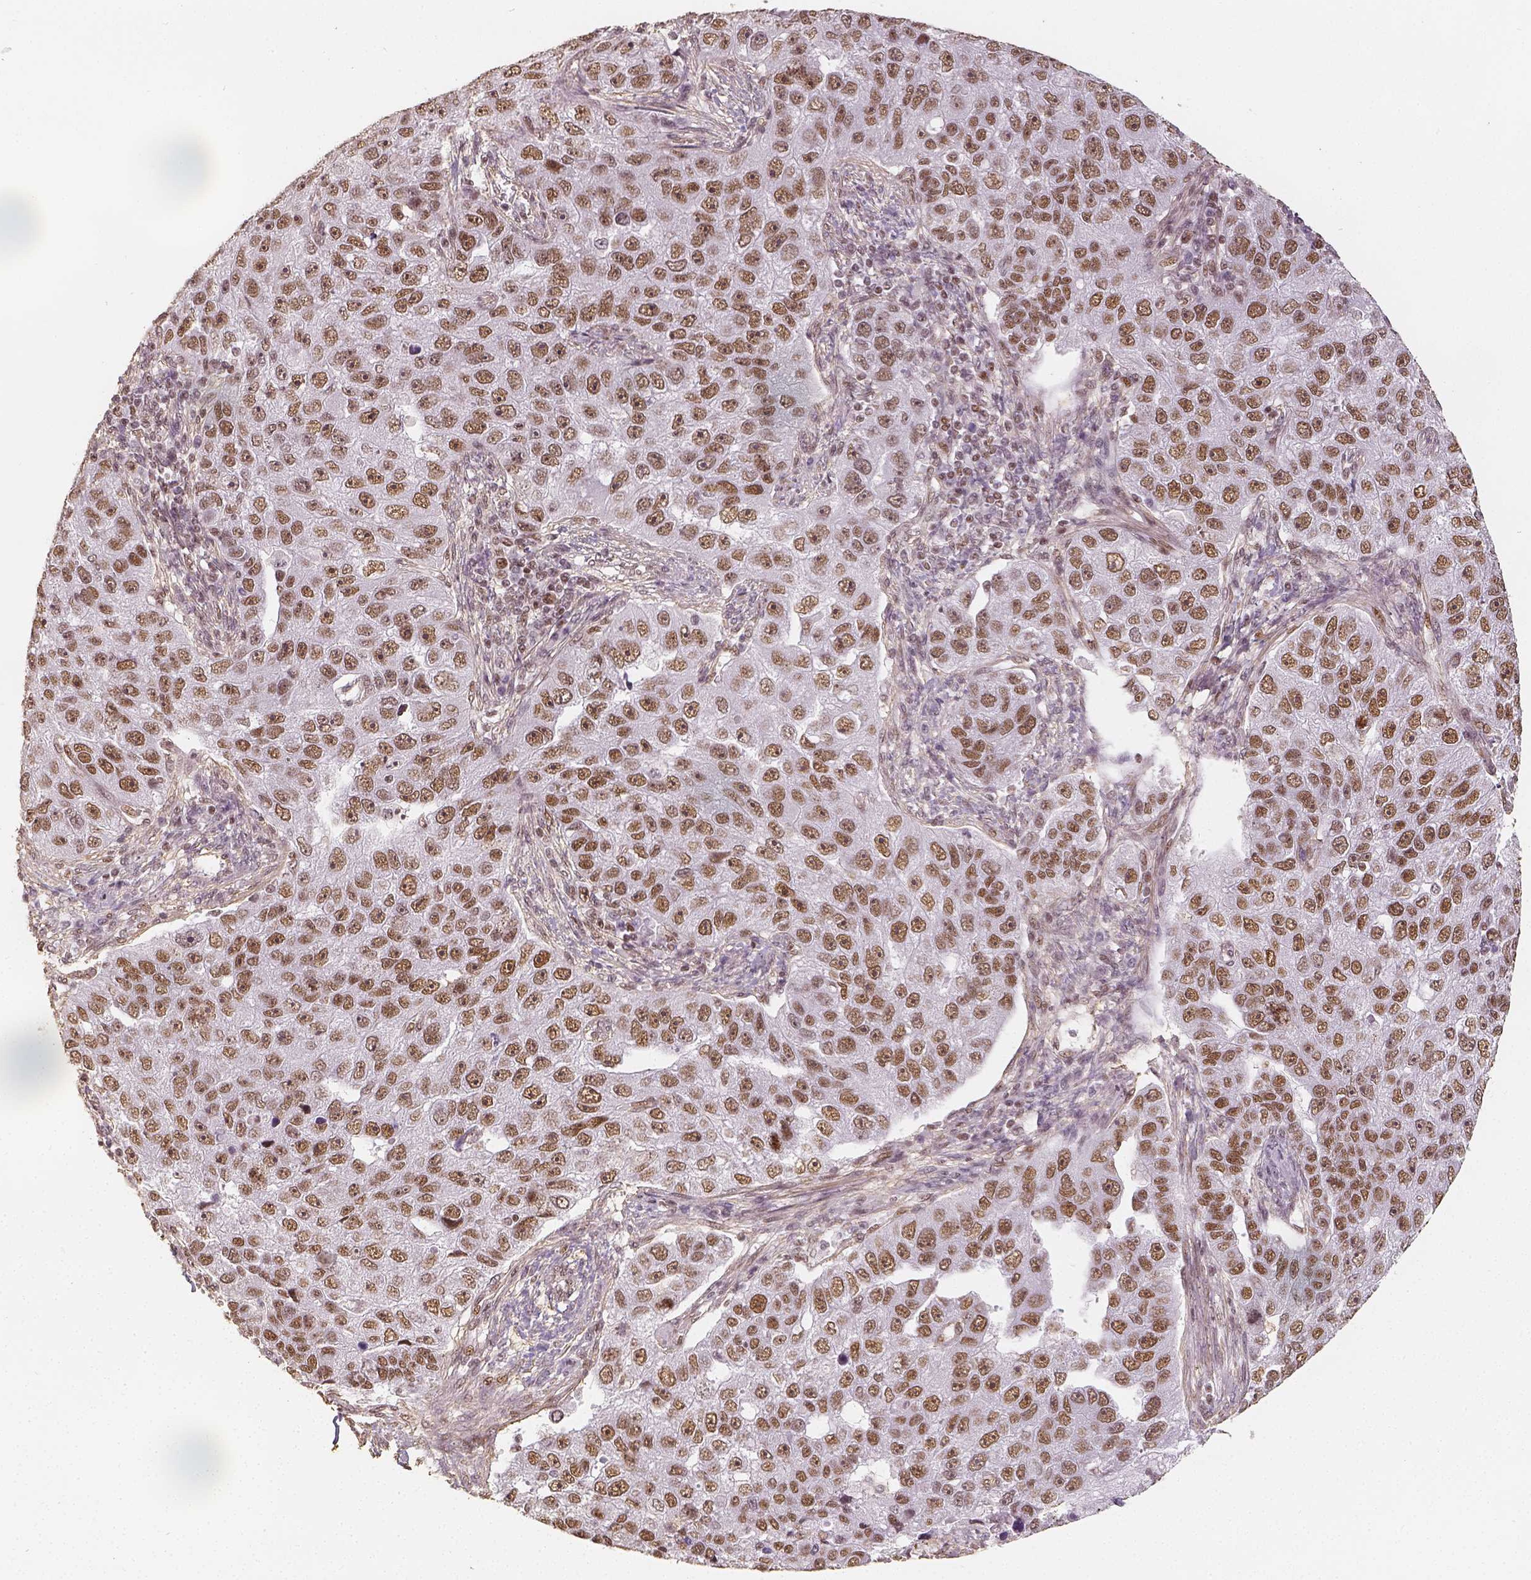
{"staining": {"intensity": "moderate", "quantity": ">75%", "location": "nuclear"}, "tissue": "pancreatic cancer", "cell_type": "Tumor cells", "image_type": "cancer", "snomed": [{"axis": "morphology", "description": "Adenocarcinoma, NOS"}, {"axis": "topography", "description": "Pancreas"}], "caption": "IHC of pancreatic adenocarcinoma exhibits medium levels of moderate nuclear positivity in approximately >75% of tumor cells. The protein of interest is shown in brown color, while the nuclei are stained blue.", "gene": "HDAC1", "patient": {"sex": "female", "age": 61}}